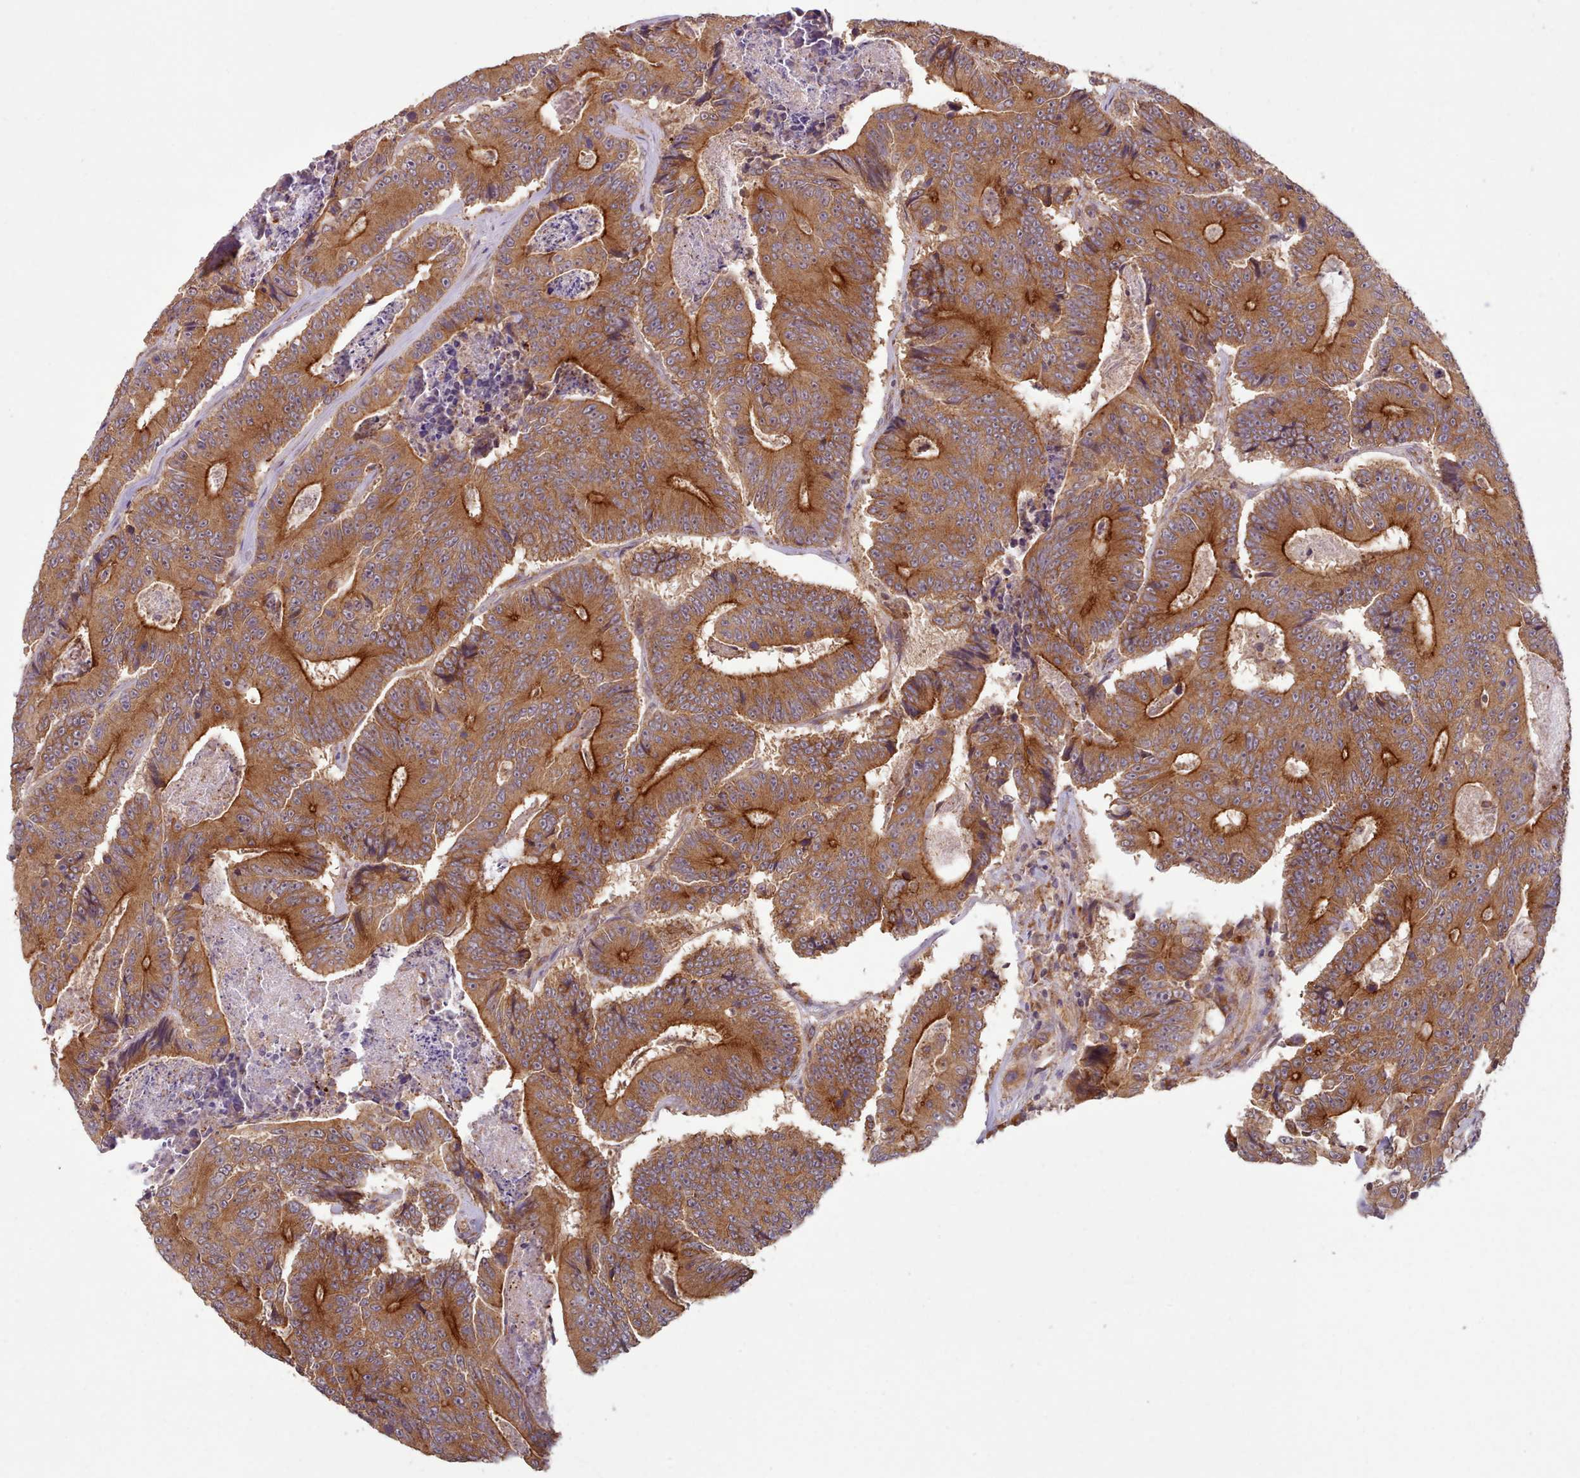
{"staining": {"intensity": "strong", "quantity": ">75%", "location": "cytoplasmic/membranous"}, "tissue": "colorectal cancer", "cell_type": "Tumor cells", "image_type": "cancer", "snomed": [{"axis": "morphology", "description": "Adenocarcinoma, NOS"}, {"axis": "topography", "description": "Colon"}], "caption": "Colorectal cancer (adenocarcinoma) was stained to show a protein in brown. There is high levels of strong cytoplasmic/membranous expression in about >75% of tumor cells.", "gene": "CRYBG1", "patient": {"sex": "male", "age": 83}}